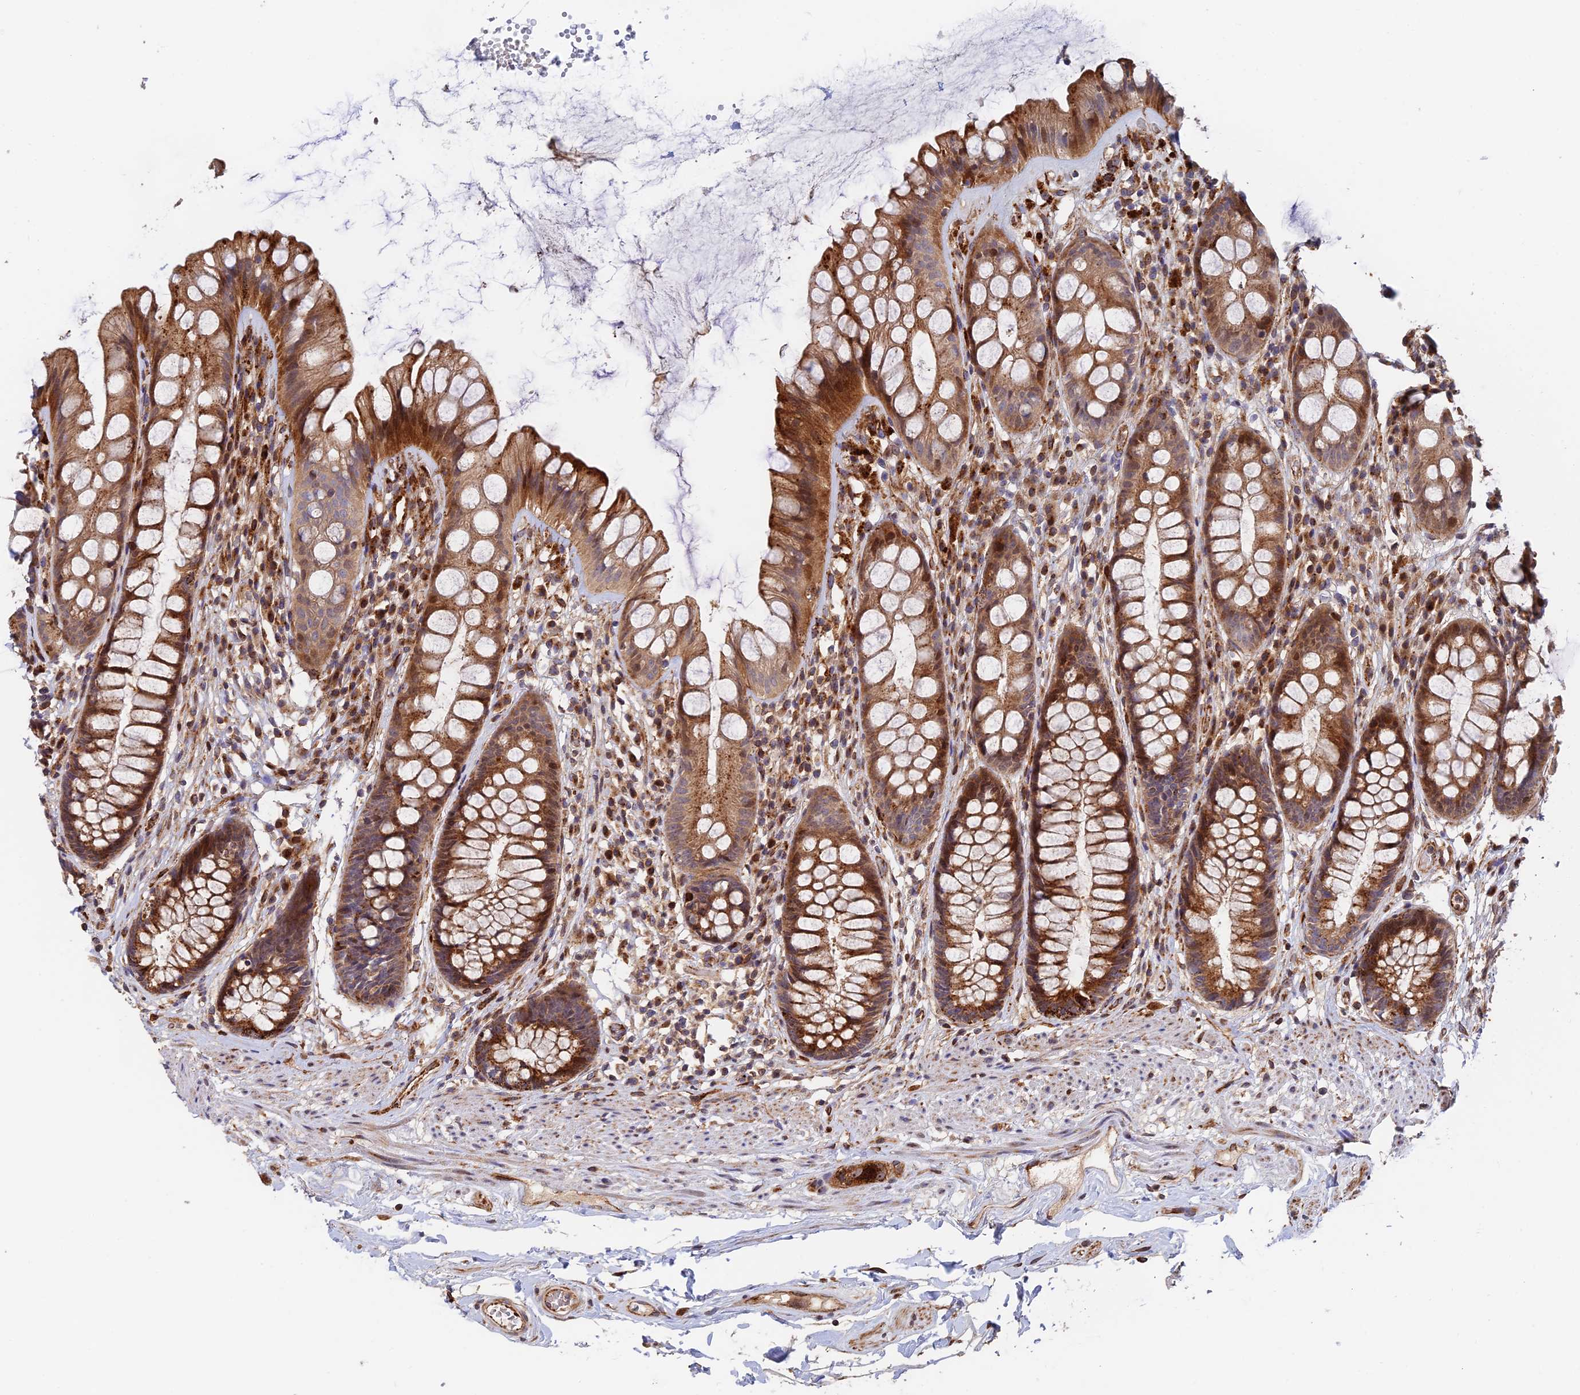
{"staining": {"intensity": "moderate", "quantity": ">75%", "location": "cytoplasmic/membranous"}, "tissue": "rectum", "cell_type": "Glandular cells", "image_type": "normal", "snomed": [{"axis": "morphology", "description": "Normal tissue, NOS"}, {"axis": "topography", "description": "Rectum"}], "caption": "Immunohistochemistry (IHC) of benign rectum displays medium levels of moderate cytoplasmic/membranous staining in about >75% of glandular cells. (IHC, brightfield microscopy, high magnification).", "gene": "PPP2R3C", "patient": {"sex": "male", "age": 74}}